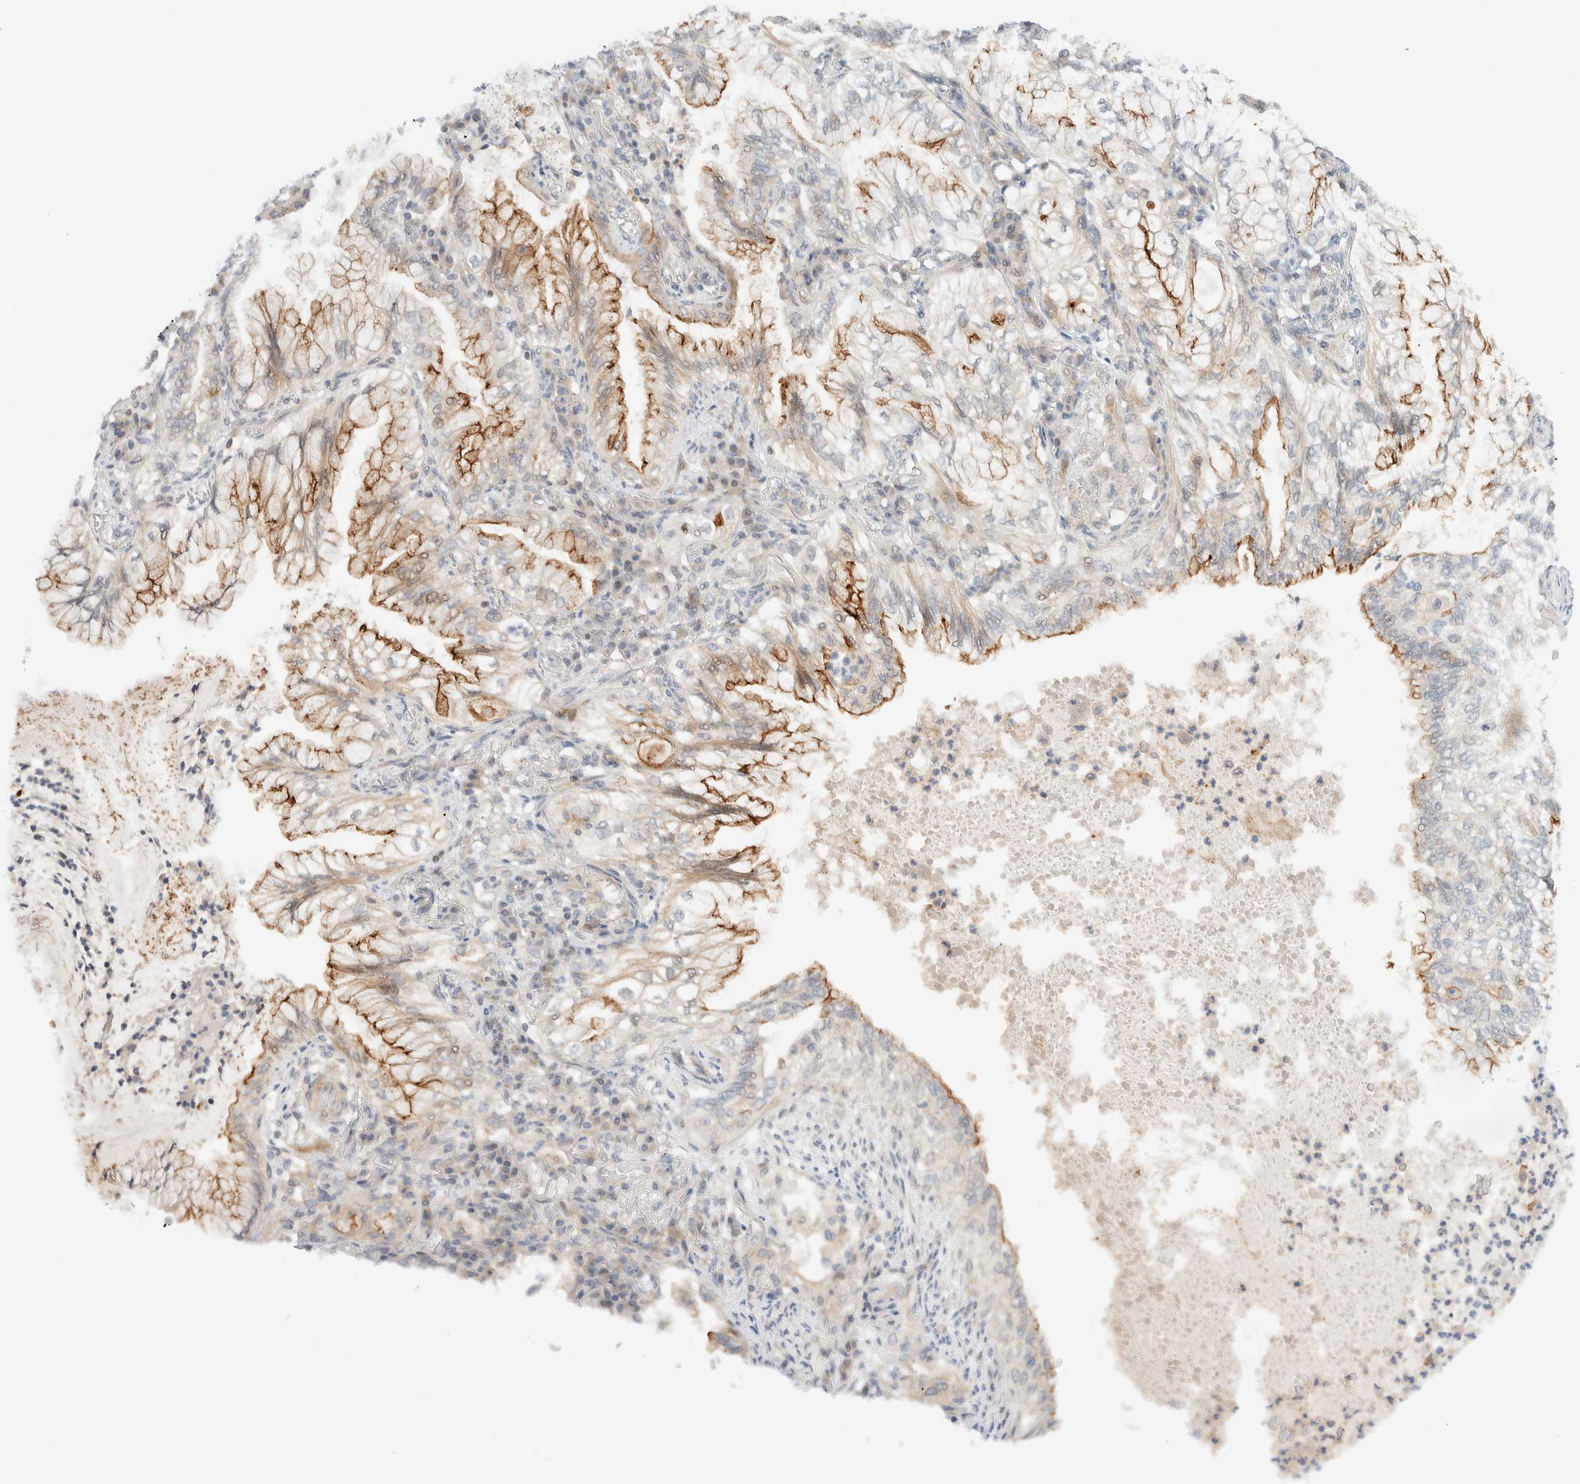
{"staining": {"intensity": "moderate", "quantity": "25%-75%", "location": "cytoplasmic/membranous"}, "tissue": "lung cancer", "cell_type": "Tumor cells", "image_type": "cancer", "snomed": [{"axis": "morphology", "description": "Adenocarcinoma, NOS"}, {"axis": "topography", "description": "Lung"}], "caption": "Protein staining of lung cancer (adenocarcinoma) tissue exhibits moderate cytoplasmic/membranous positivity in approximately 25%-75% of tumor cells.", "gene": "C8orf76", "patient": {"sex": "female", "age": 70}}